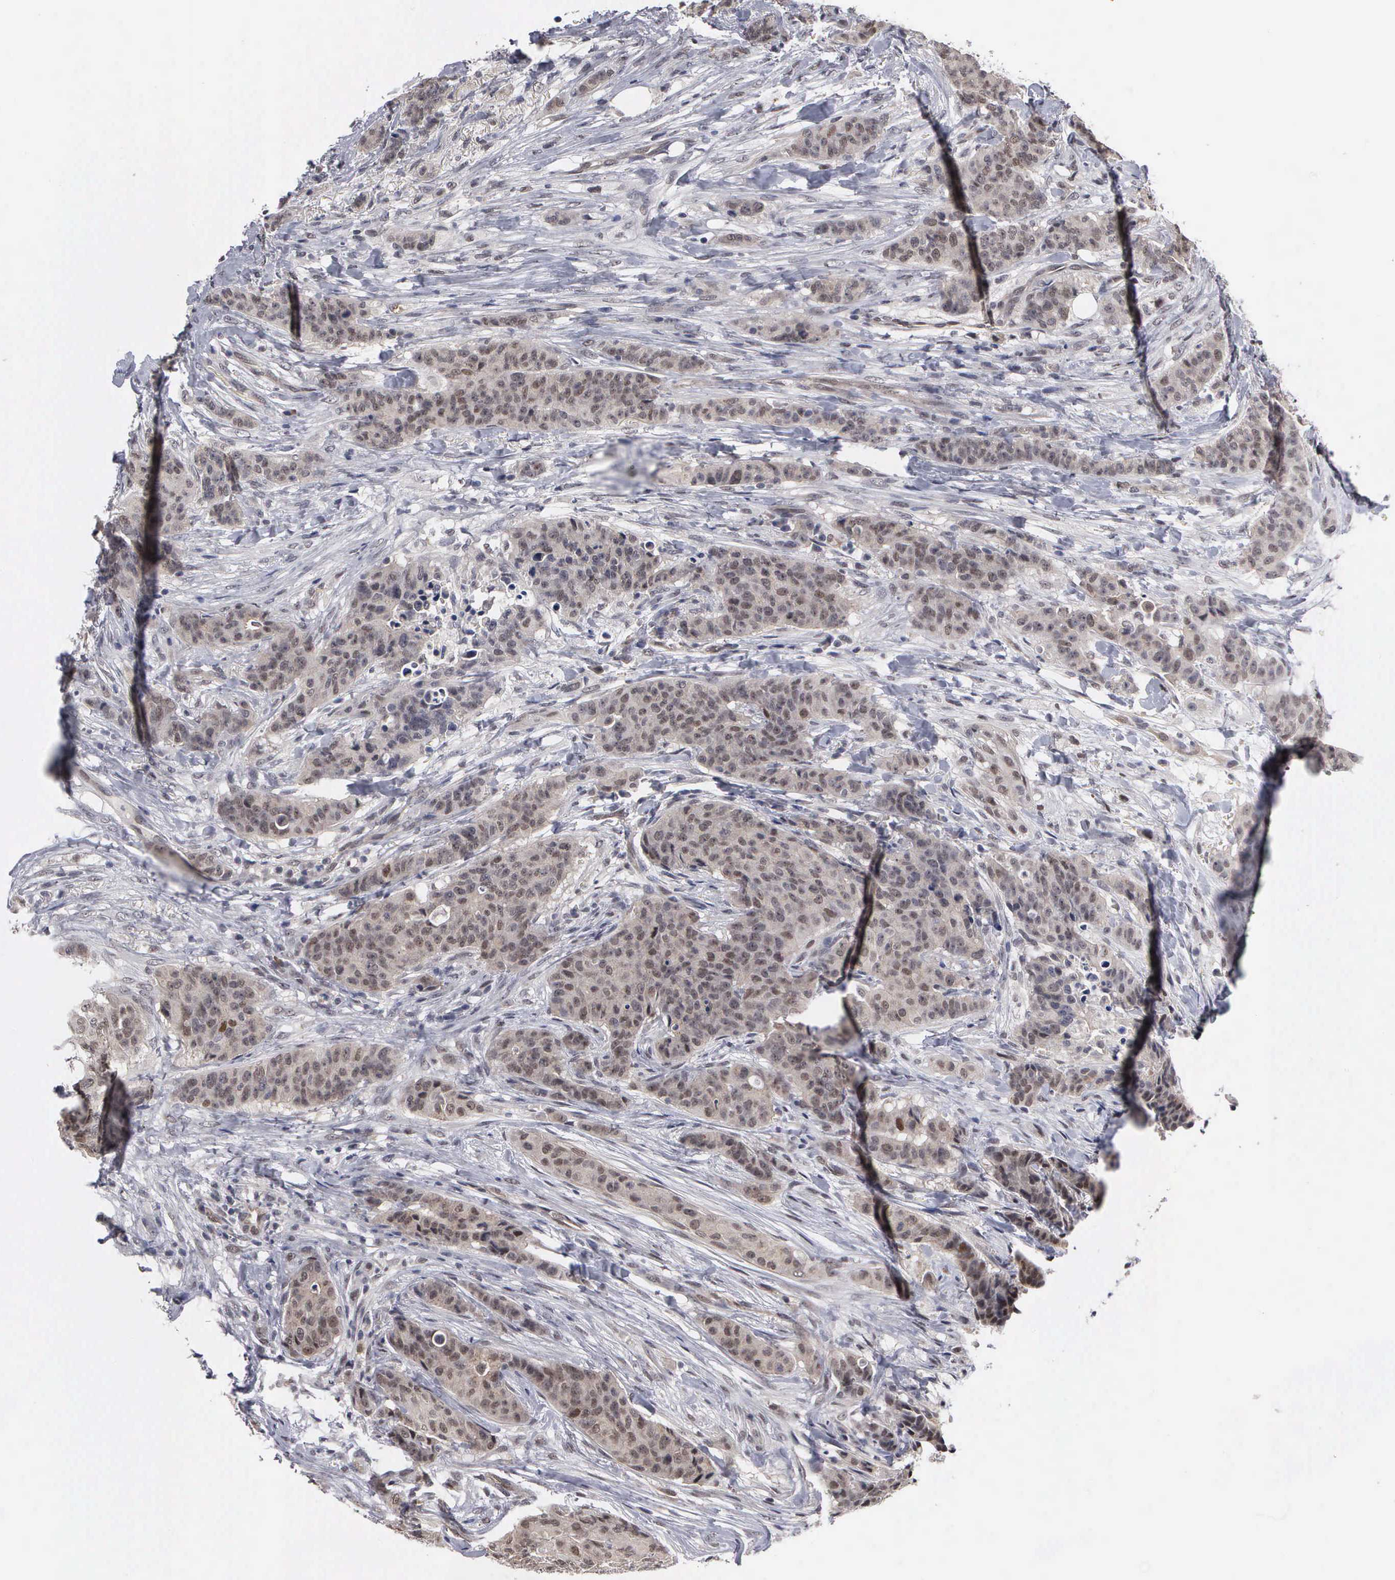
{"staining": {"intensity": "weak", "quantity": "25%-75%", "location": "nuclear"}, "tissue": "breast cancer", "cell_type": "Tumor cells", "image_type": "cancer", "snomed": [{"axis": "morphology", "description": "Duct carcinoma"}, {"axis": "topography", "description": "Breast"}], "caption": "This is a photomicrograph of IHC staining of intraductal carcinoma (breast), which shows weak staining in the nuclear of tumor cells.", "gene": "ZBTB33", "patient": {"sex": "female", "age": 40}}